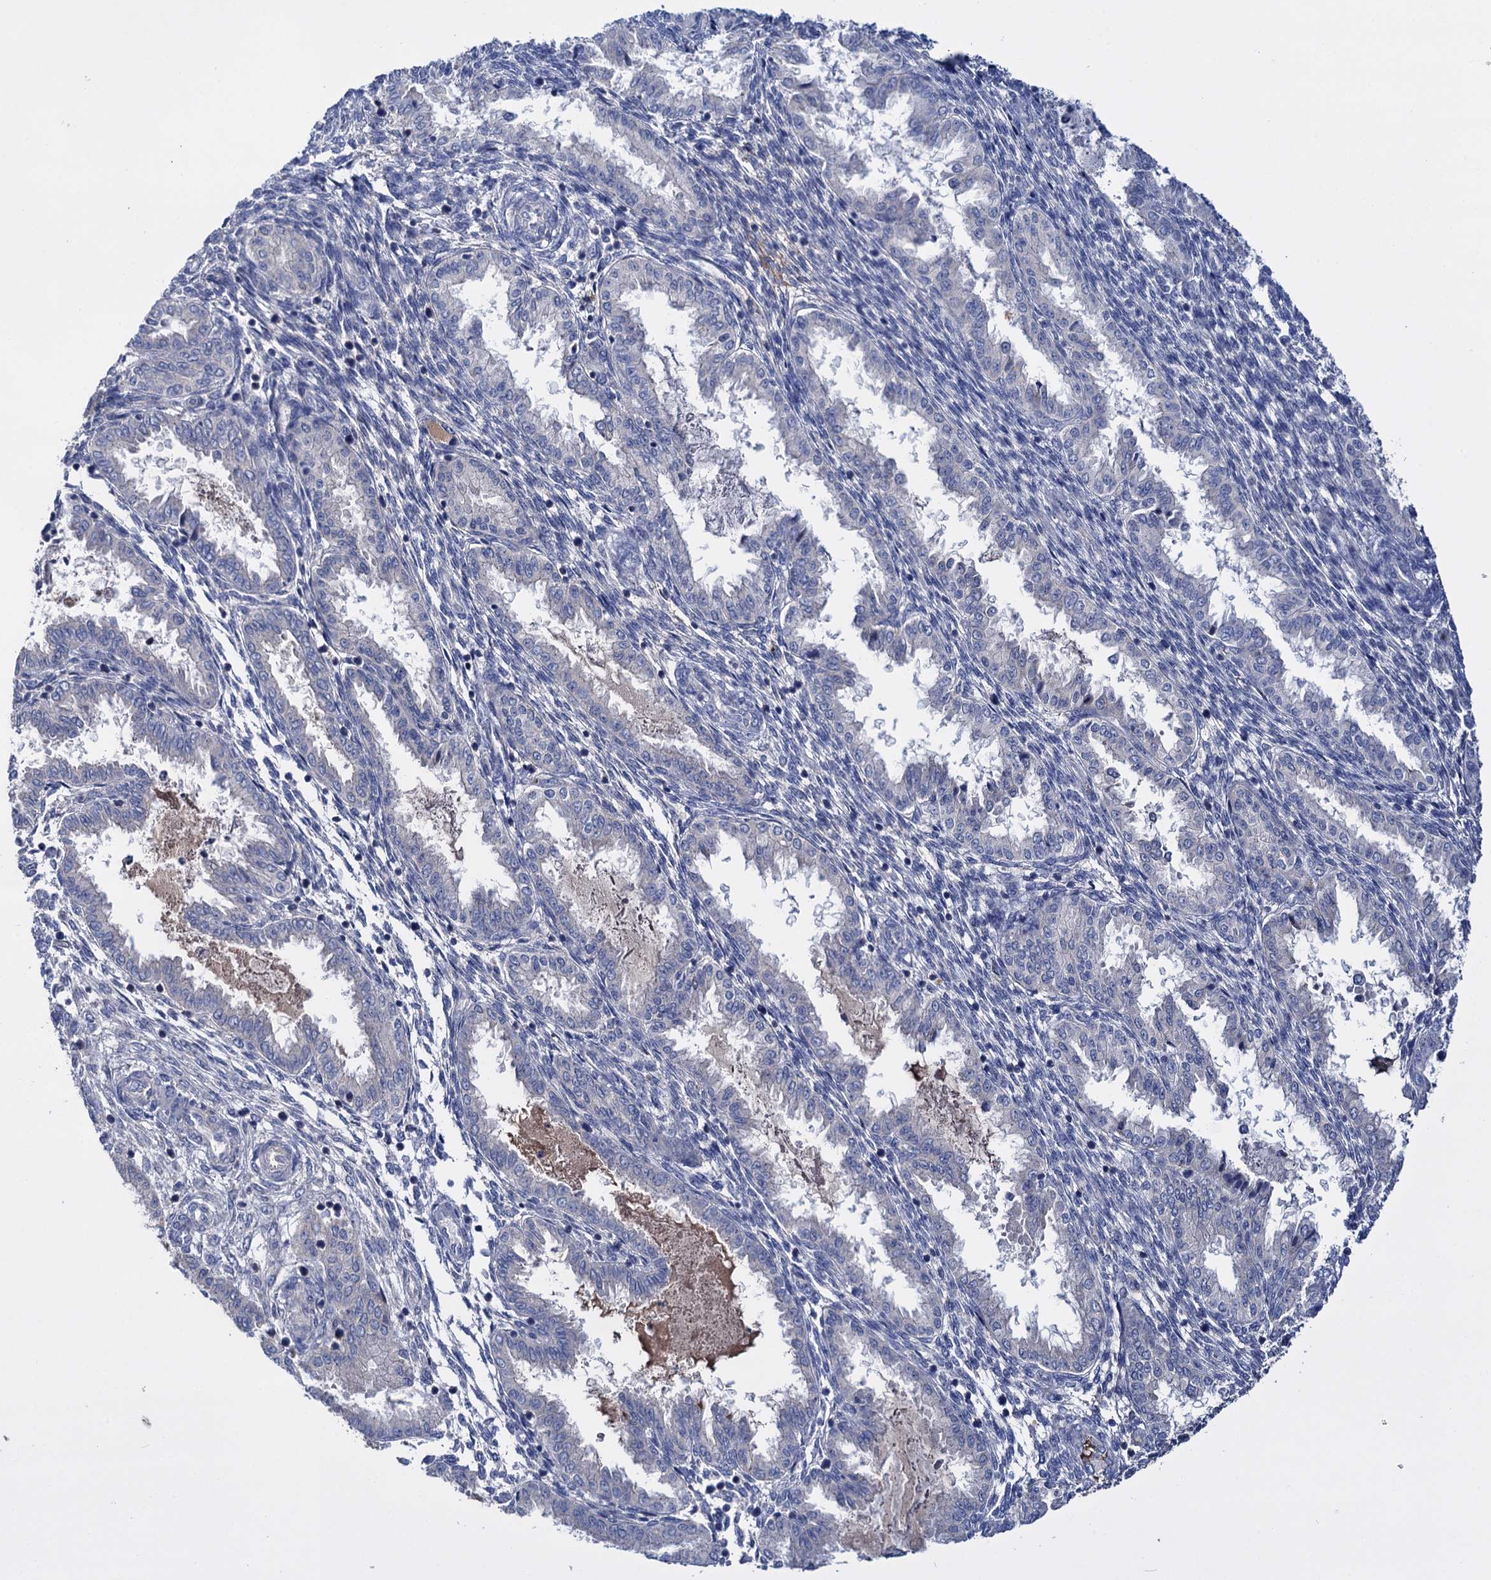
{"staining": {"intensity": "negative", "quantity": "none", "location": "none"}, "tissue": "endometrium", "cell_type": "Cells in endometrial stroma", "image_type": "normal", "snomed": [{"axis": "morphology", "description": "Normal tissue, NOS"}, {"axis": "topography", "description": "Endometrium"}], "caption": "The IHC micrograph has no significant staining in cells in endometrial stroma of endometrium.", "gene": "PPP1R32", "patient": {"sex": "female", "age": 33}}